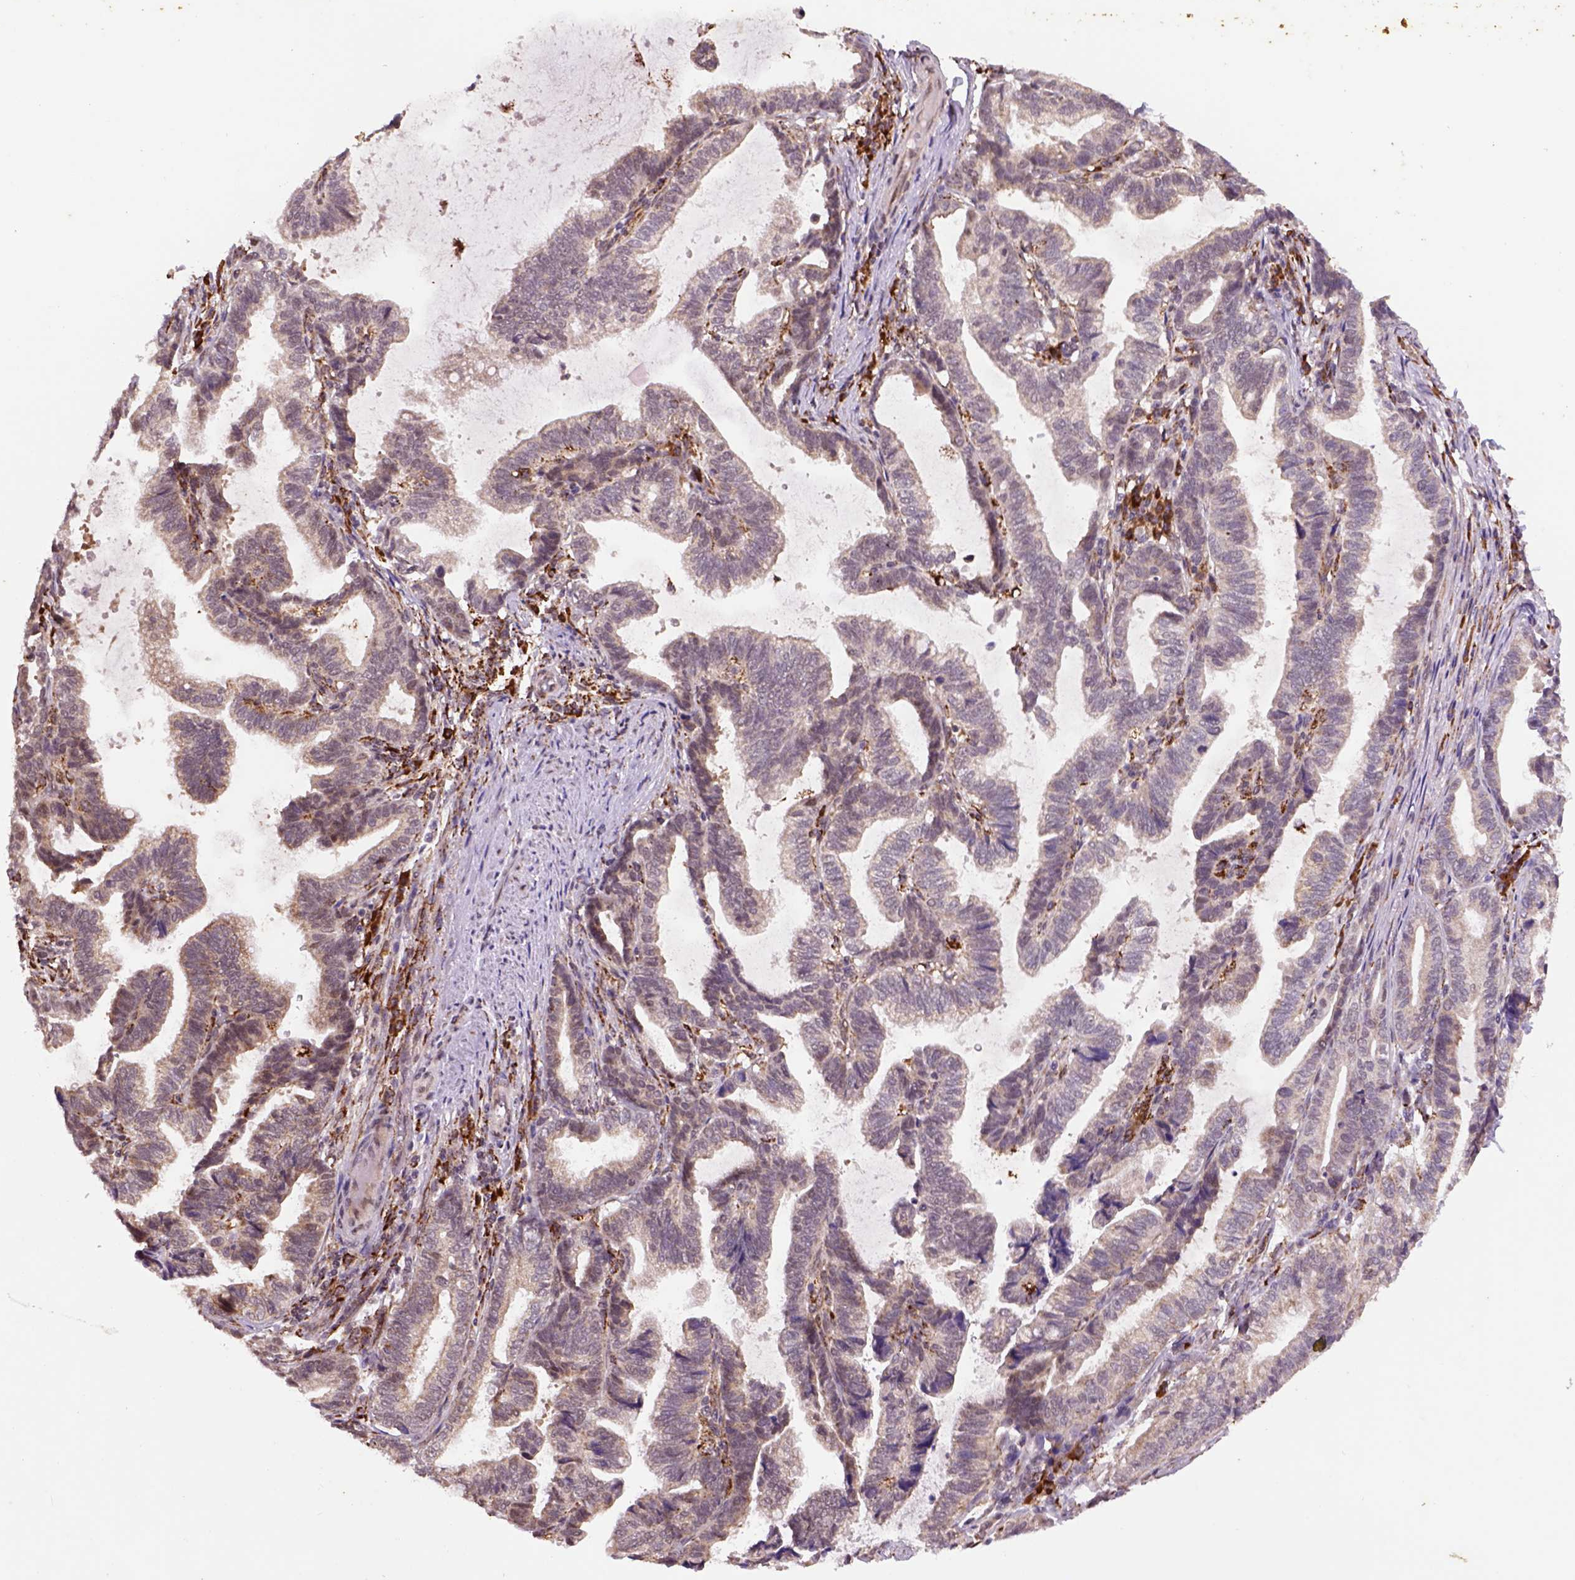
{"staining": {"intensity": "negative", "quantity": "none", "location": "none"}, "tissue": "stomach cancer", "cell_type": "Tumor cells", "image_type": "cancer", "snomed": [{"axis": "morphology", "description": "Adenocarcinoma, NOS"}, {"axis": "topography", "description": "Stomach"}], "caption": "This photomicrograph is of stomach cancer (adenocarcinoma) stained with immunohistochemistry to label a protein in brown with the nuclei are counter-stained blue. There is no expression in tumor cells. (Brightfield microscopy of DAB immunohistochemistry (IHC) at high magnification).", "gene": "FZD7", "patient": {"sex": "male", "age": 83}}